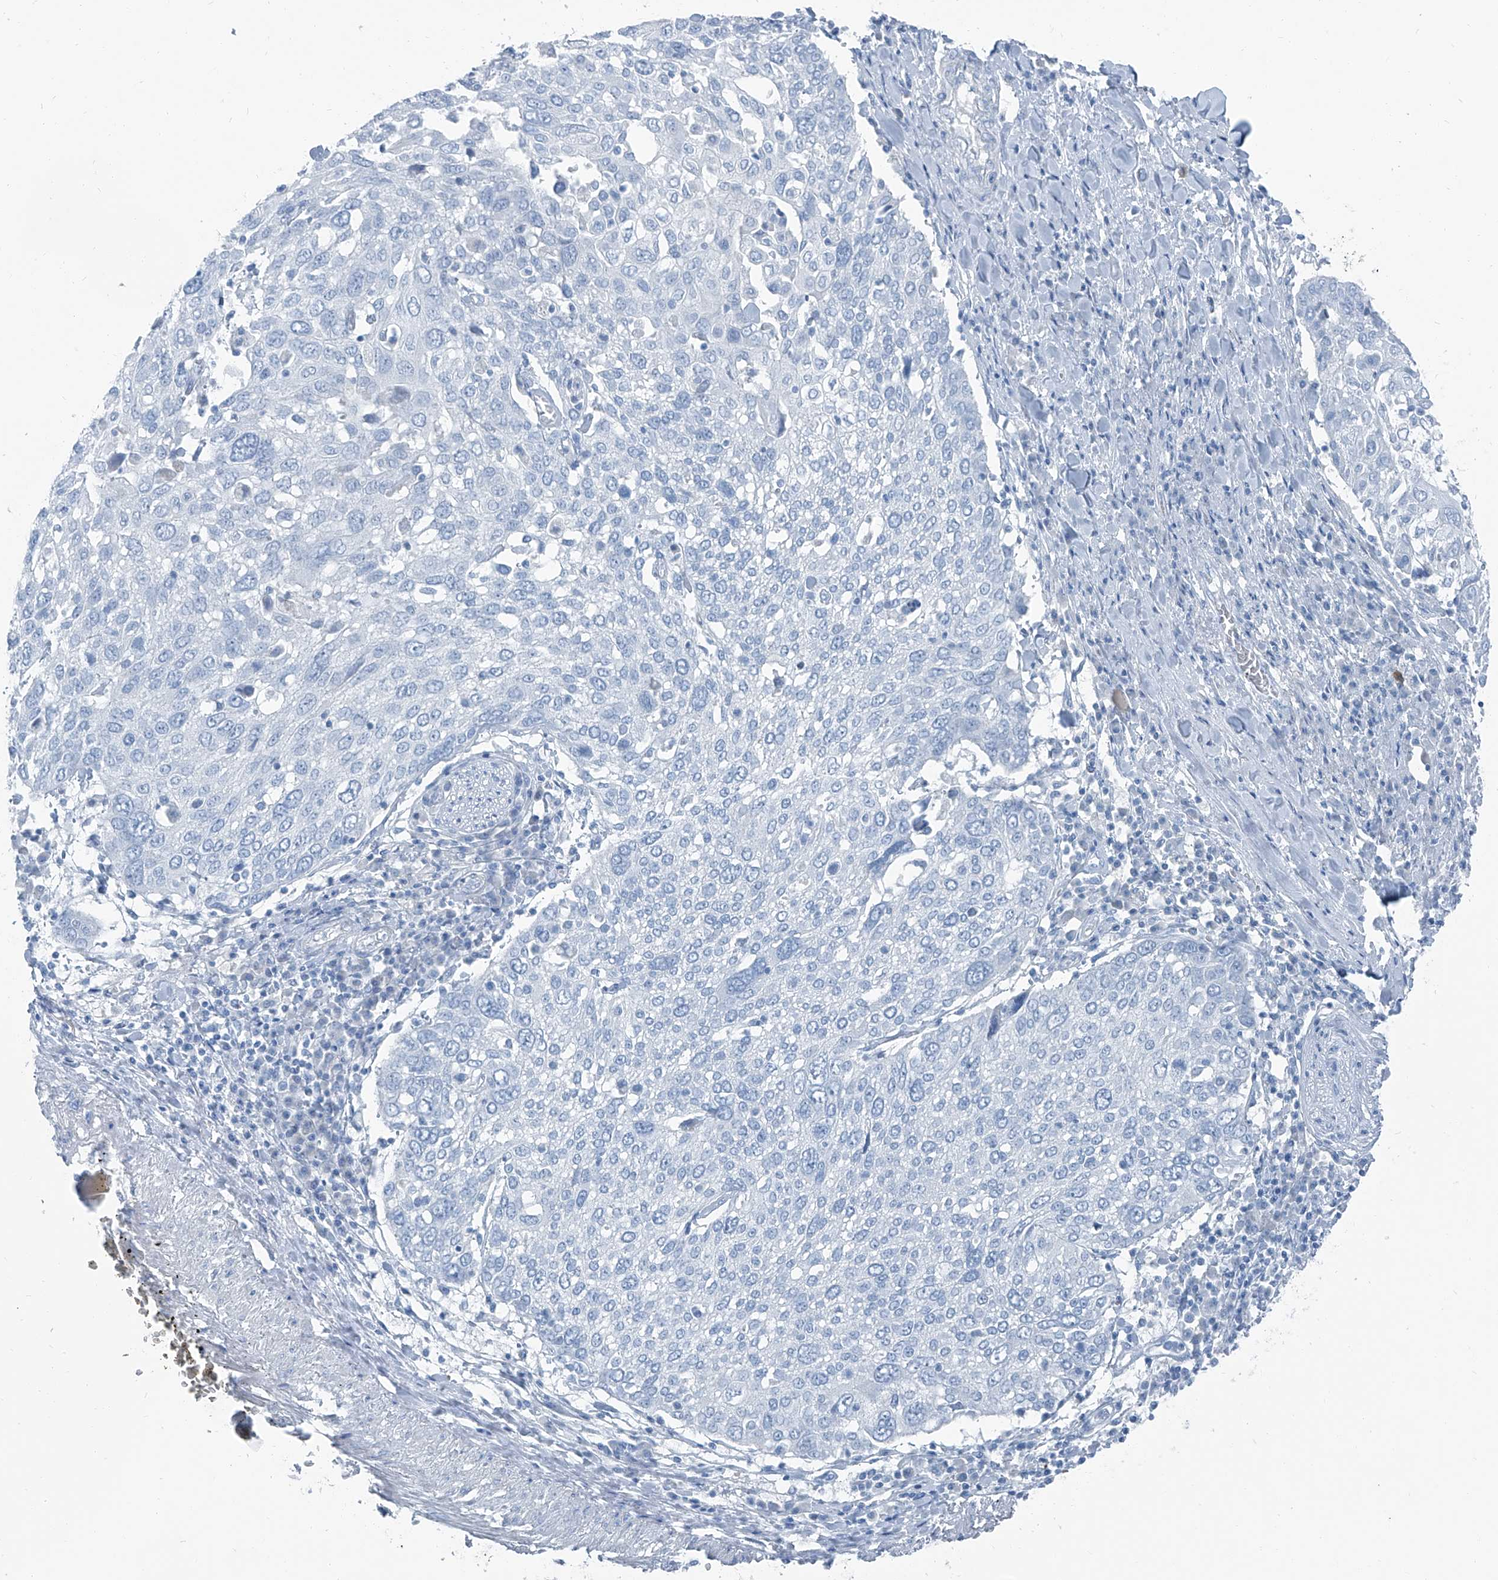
{"staining": {"intensity": "negative", "quantity": "none", "location": "none"}, "tissue": "lung cancer", "cell_type": "Tumor cells", "image_type": "cancer", "snomed": [{"axis": "morphology", "description": "Squamous cell carcinoma, NOS"}, {"axis": "topography", "description": "Lung"}], "caption": "This is an immunohistochemistry (IHC) photomicrograph of human lung cancer (squamous cell carcinoma). There is no positivity in tumor cells.", "gene": "RGN", "patient": {"sex": "male", "age": 65}}